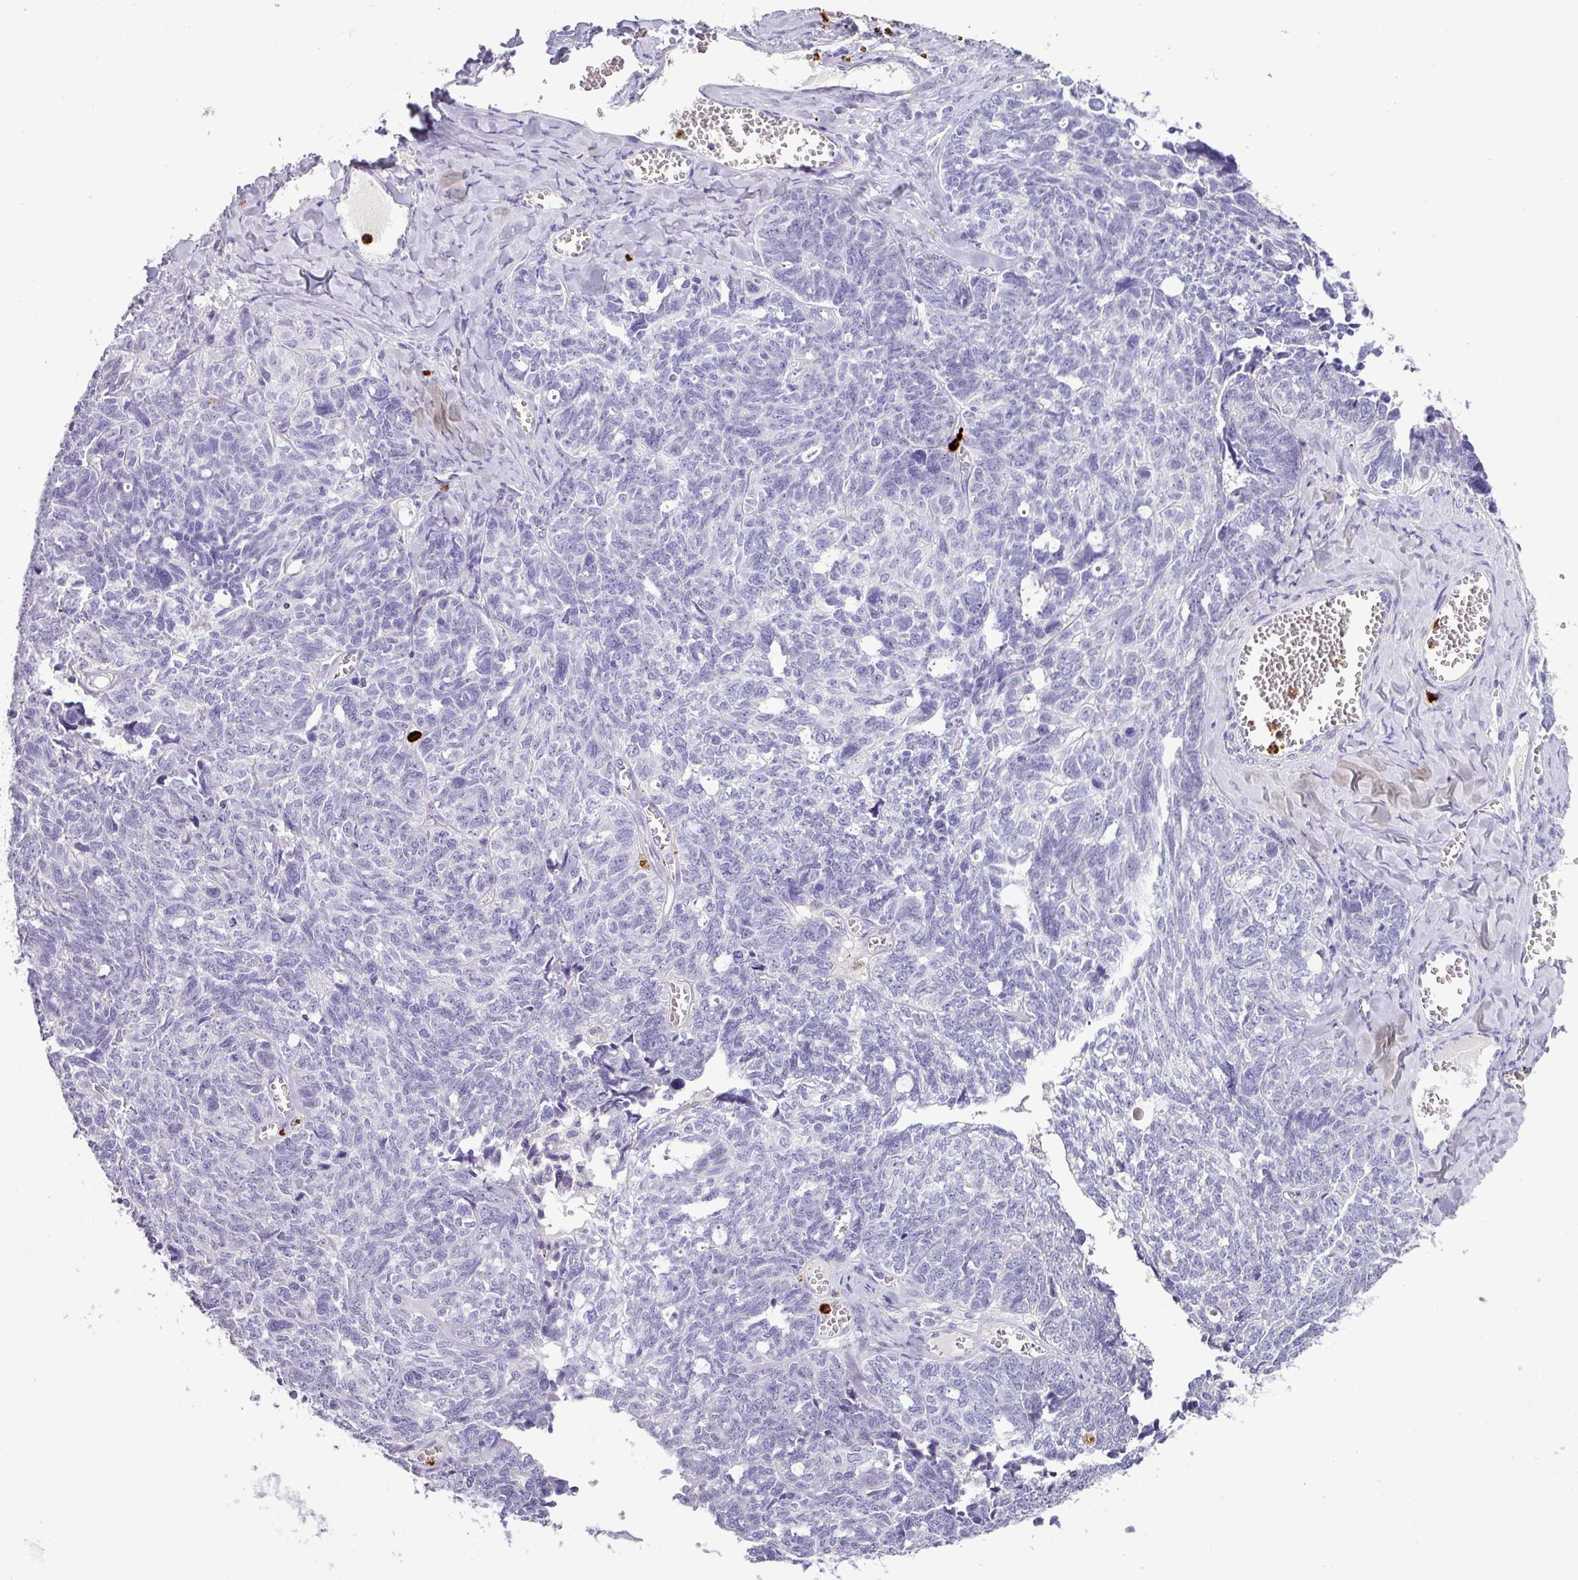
{"staining": {"intensity": "negative", "quantity": "none", "location": "none"}, "tissue": "ovarian cancer", "cell_type": "Tumor cells", "image_type": "cancer", "snomed": [{"axis": "morphology", "description": "Cystadenocarcinoma, serous, NOS"}, {"axis": "topography", "description": "Ovary"}], "caption": "High magnification brightfield microscopy of ovarian cancer stained with DAB (brown) and counterstained with hematoxylin (blue): tumor cells show no significant positivity.", "gene": "CTSG", "patient": {"sex": "female", "age": 79}}